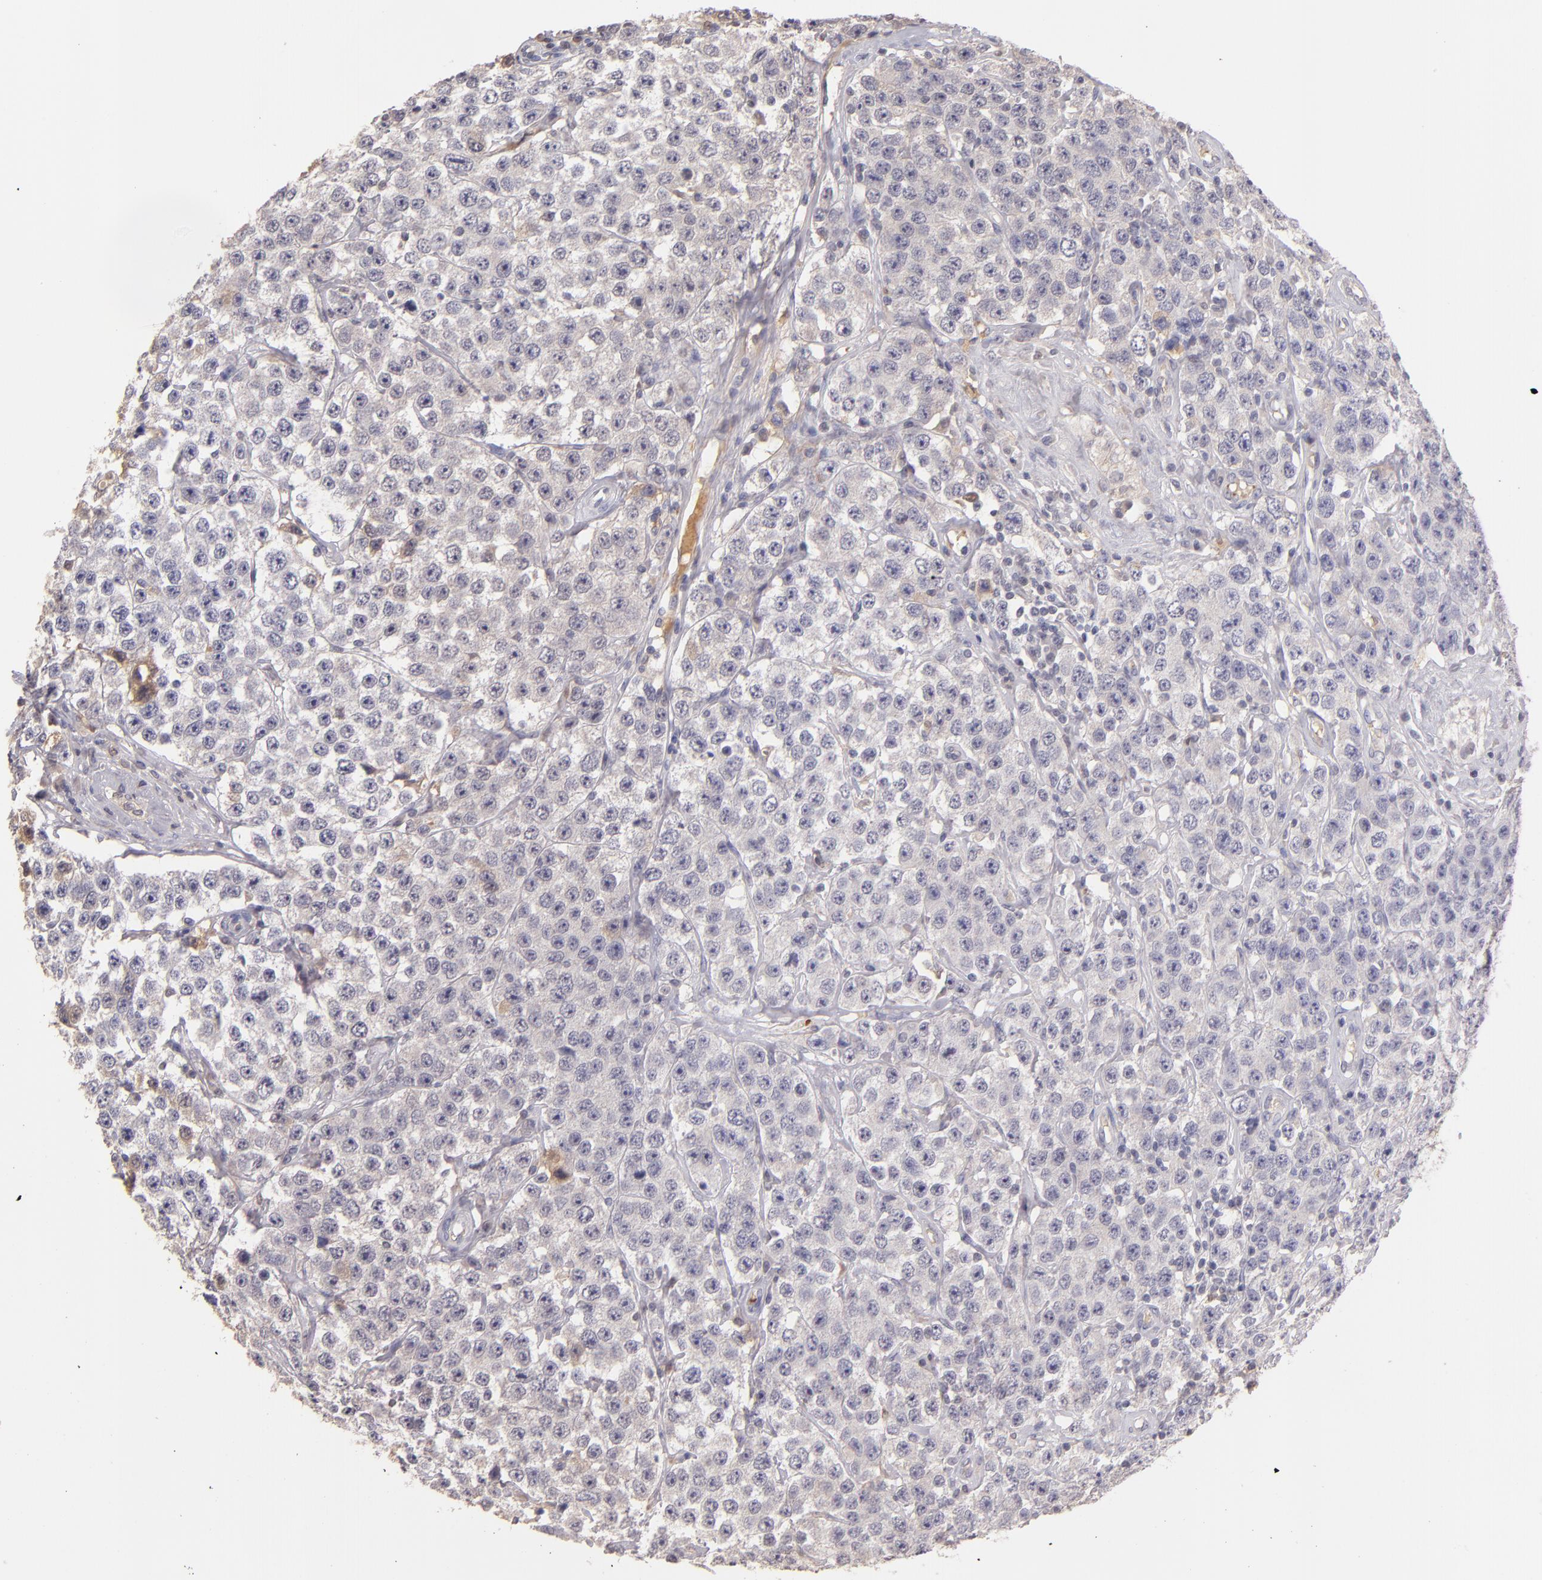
{"staining": {"intensity": "weak", "quantity": "<25%", "location": "cytoplasmic/membranous"}, "tissue": "testis cancer", "cell_type": "Tumor cells", "image_type": "cancer", "snomed": [{"axis": "morphology", "description": "Seminoma, NOS"}, {"axis": "topography", "description": "Testis"}], "caption": "Immunohistochemistry (IHC) photomicrograph of human testis cancer (seminoma) stained for a protein (brown), which demonstrates no staining in tumor cells.", "gene": "SERPINC1", "patient": {"sex": "male", "age": 52}}